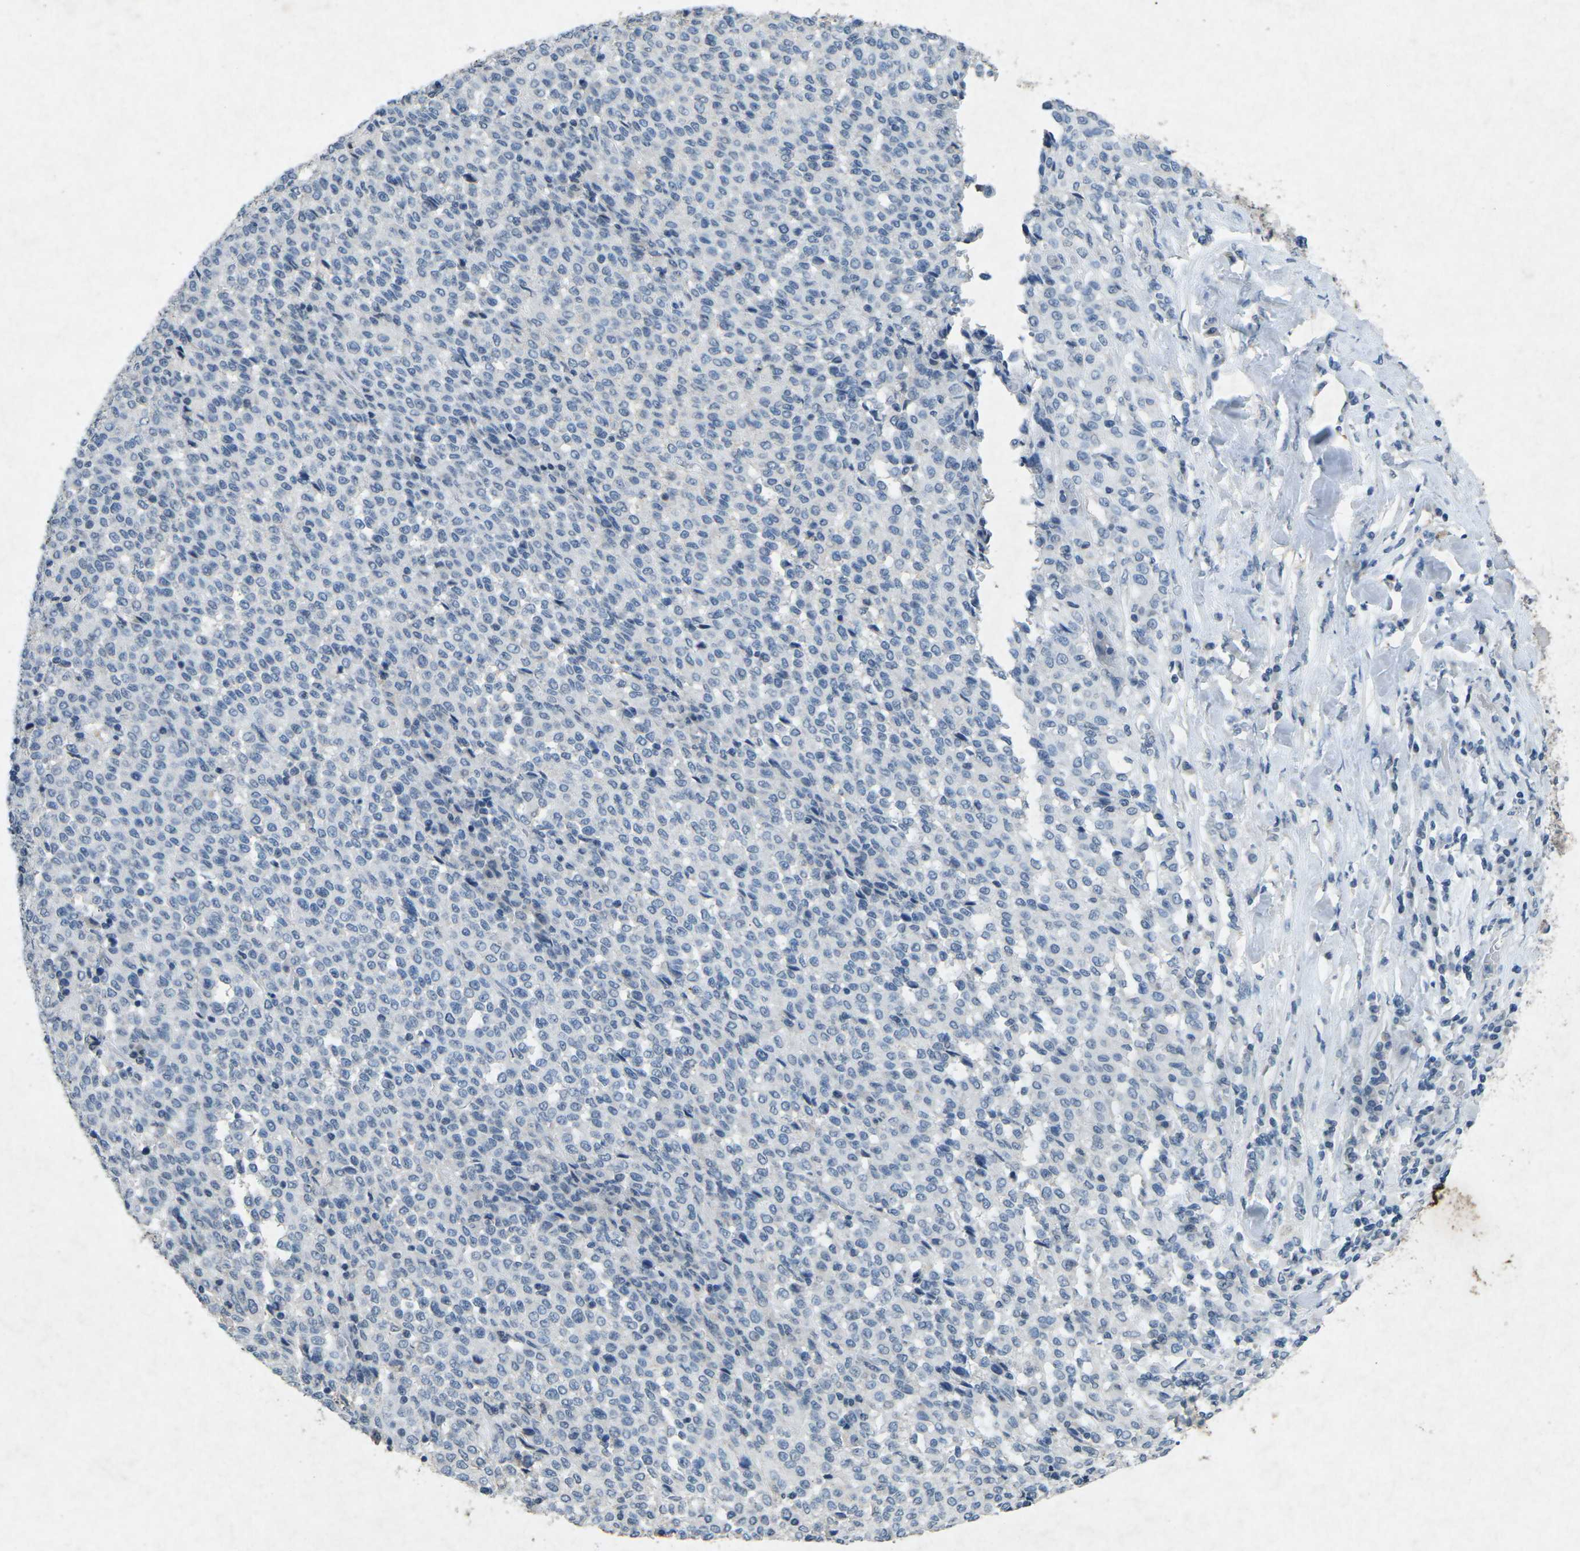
{"staining": {"intensity": "negative", "quantity": "none", "location": "none"}, "tissue": "melanoma", "cell_type": "Tumor cells", "image_type": "cancer", "snomed": [{"axis": "morphology", "description": "Malignant melanoma, Metastatic site"}, {"axis": "topography", "description": "Pancreas"}], "caption": "Malignant melanoma (metastatic site) was stained to show a protein in brown. There is no significant expression in tumor cells. (Brightfield microscopy of DAB (3,3'-diaminobenzidine) immunohistochemistry at high magnification).", "gene": "A1BG", "patient": {"sex": "female", "age": 30}}